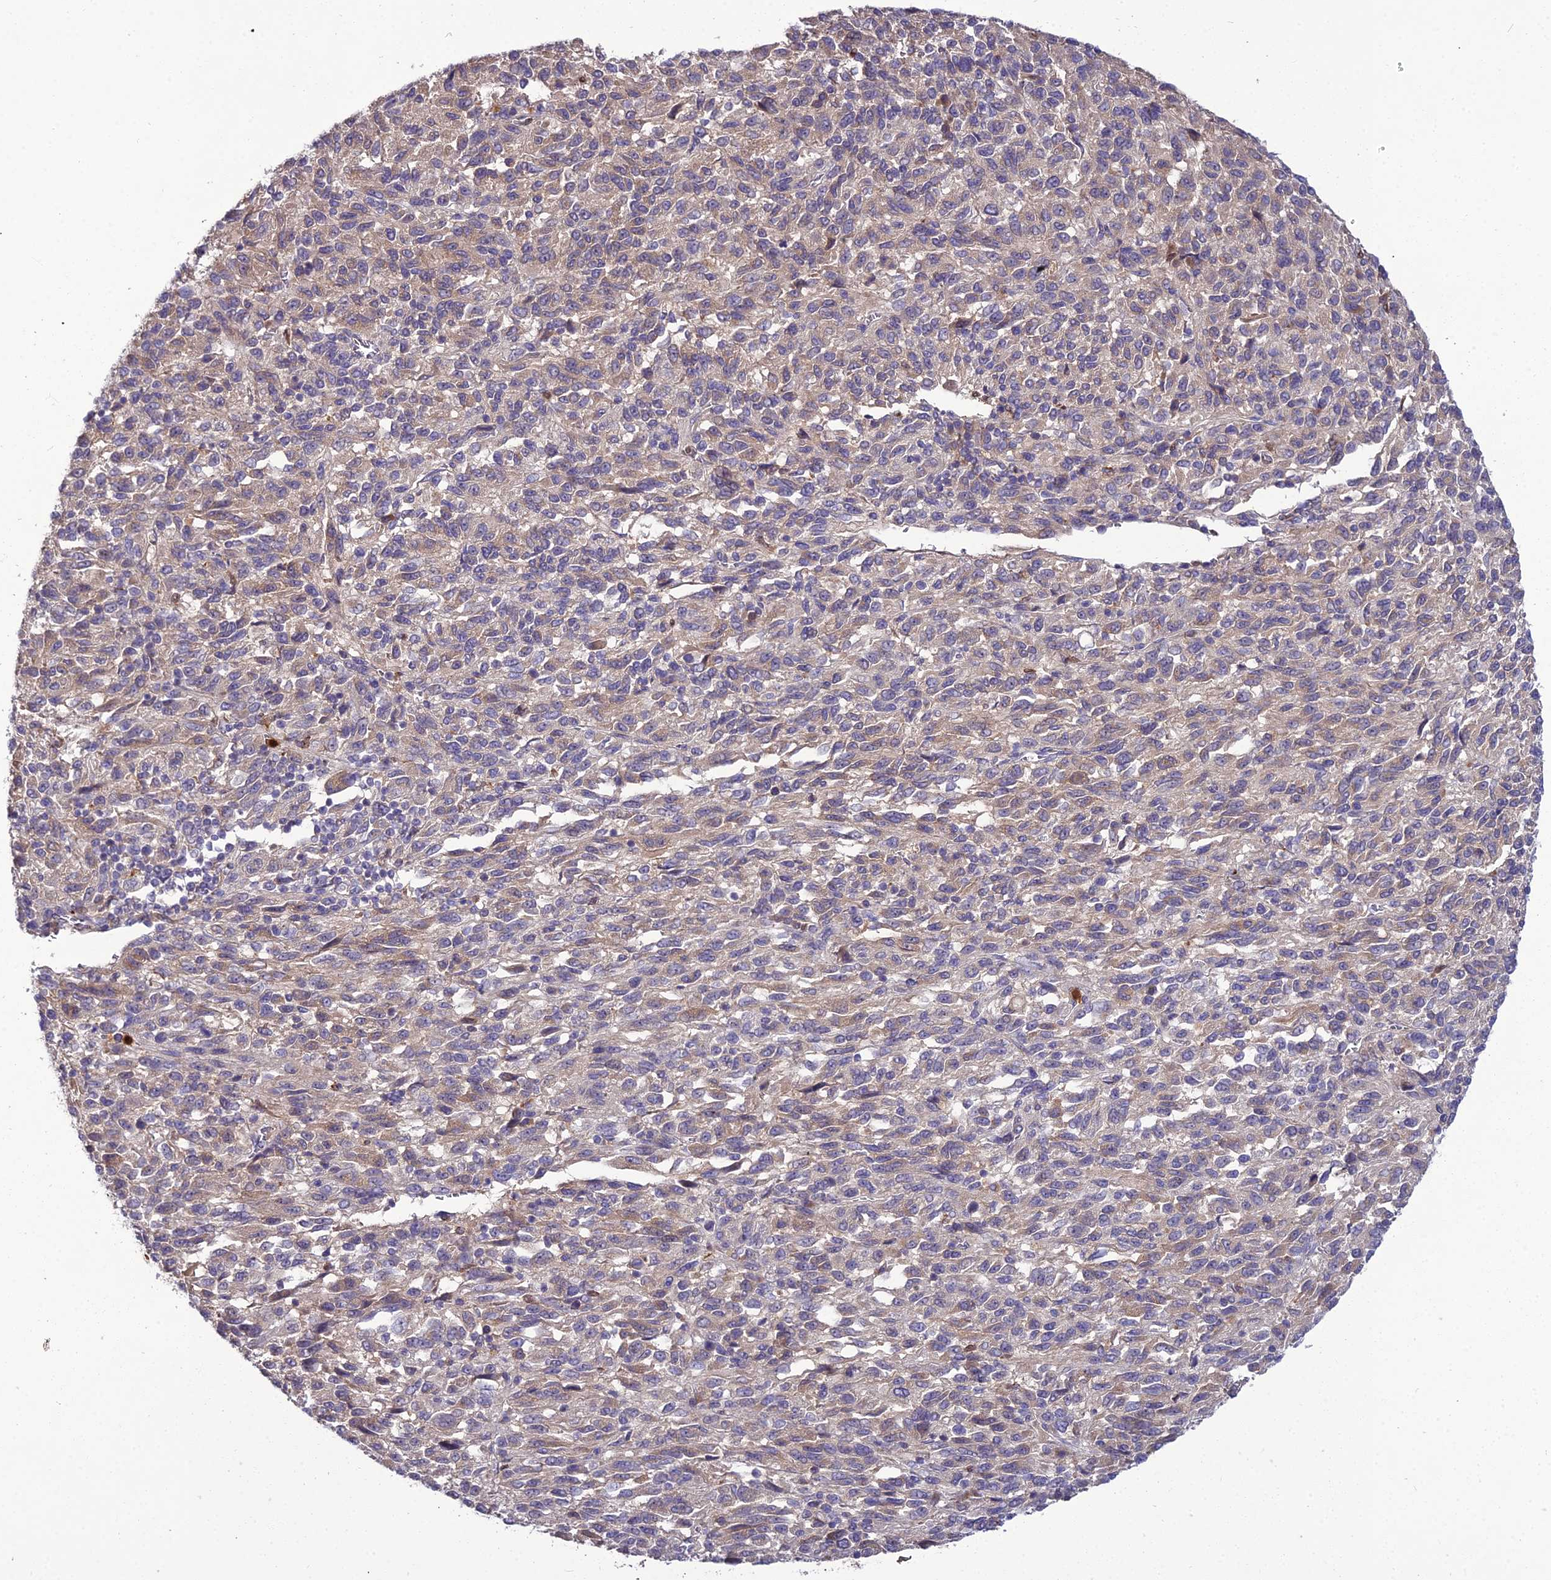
{"staining": {"intensity": "weak", "quantity": "<25%", "location": "cytoplasmic/membranous"}, "tissue": "melanoma", "cell_type": "Tumor cells", "image_type": "cancer", "snomed": [{"axis": "morphology", "description": "Malignant melanoma, Metastatic site"}, {"axis": "topography", "description": "Lung"}], "caption": "Immunohistochemical staining of human melanoma displays no significant staining in tumor cells.", "gene": "EID2", "patient": {"sex": "male", "age": 64}}